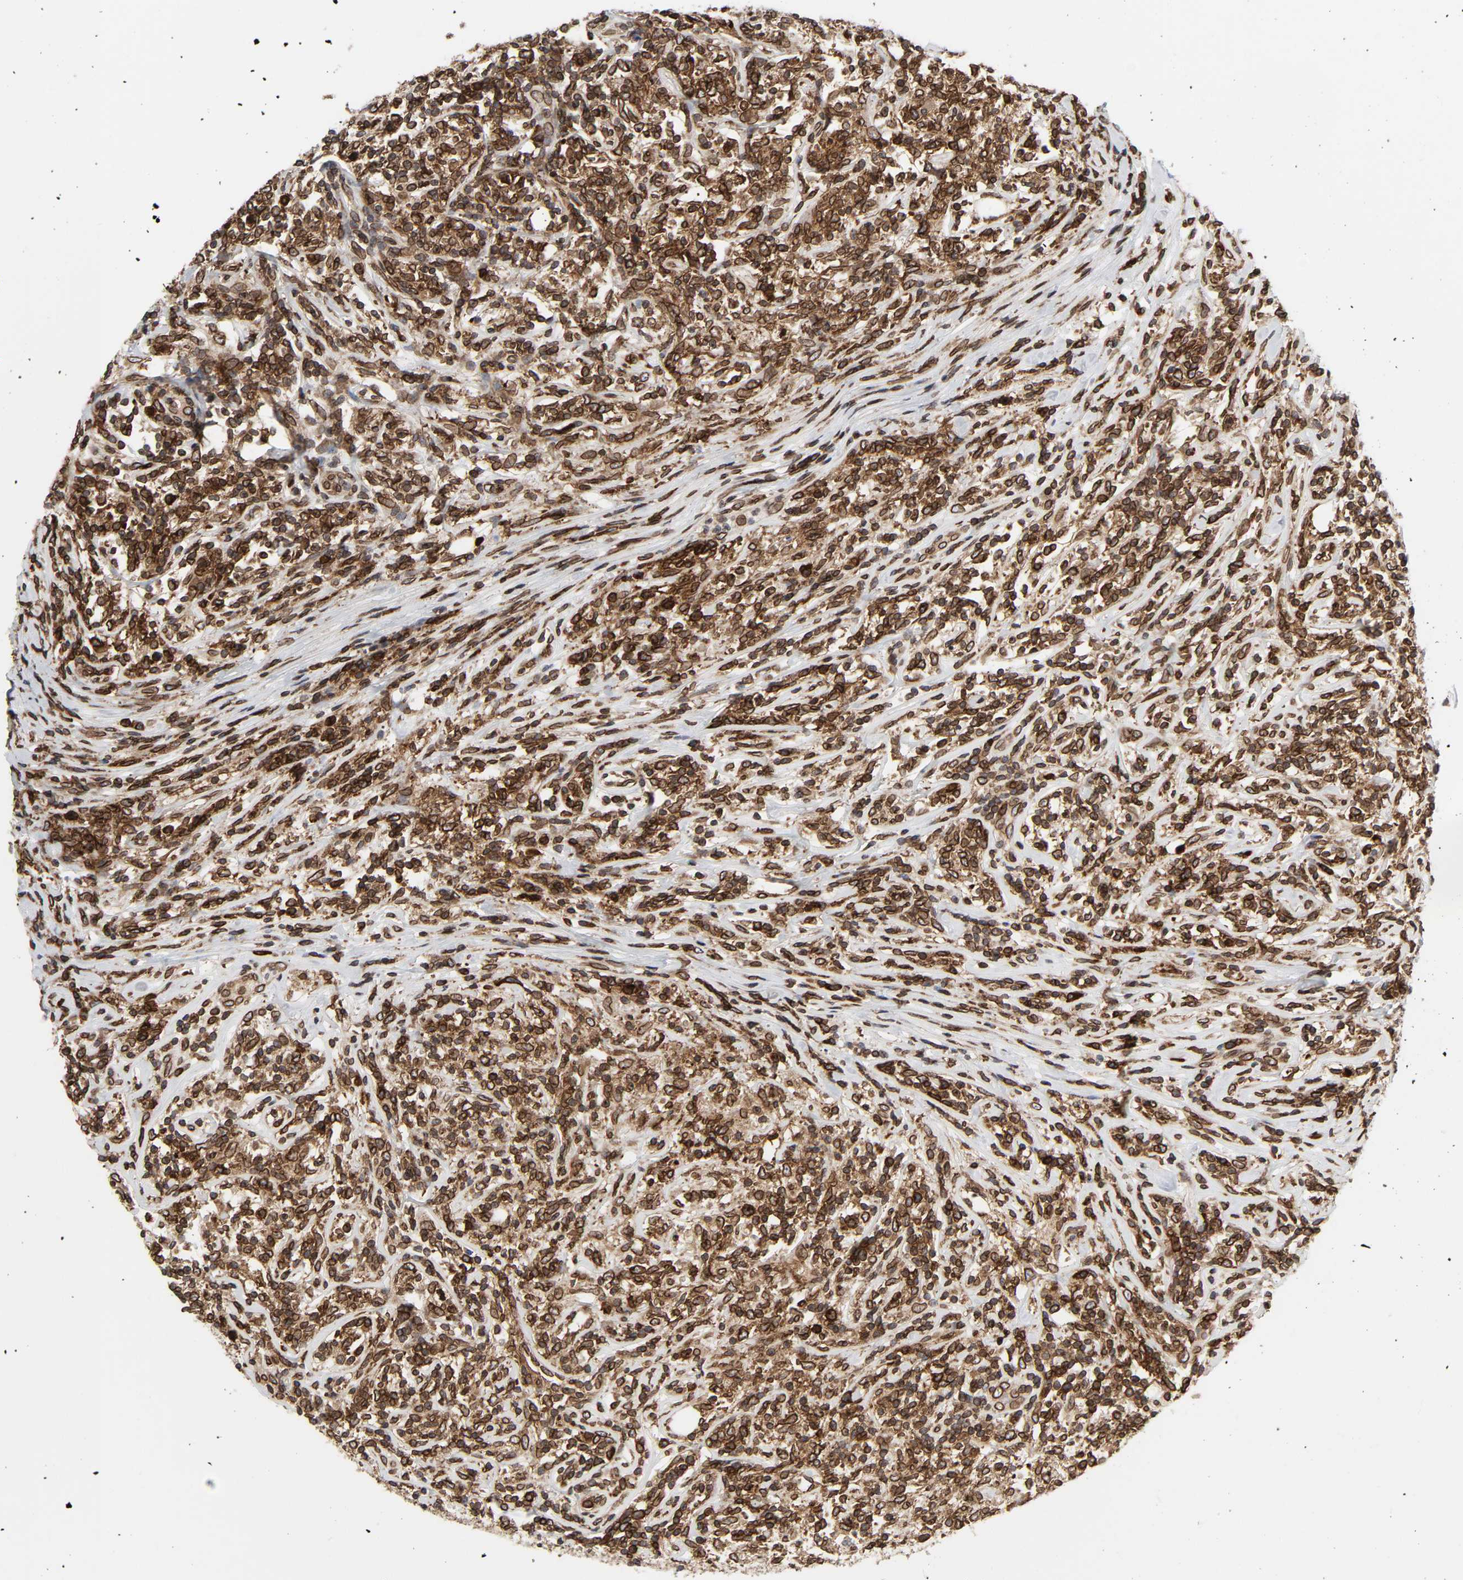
{"staining": {"intensity": "strong", "quantity": ">75%", "location": "cytoplasmic/membranous,nuclear"}, "tissue": "lymphoma", "cell_type": "Tumor cells", "image_type": "cancer", "snomed": [{"axis": "morphology", "description": "Malignant lymphoma, non-Hodgkin's type, High grade"}, {"axis": "topography", "description": "Lymph node"}], "caption": "Protein staining of lymphoma tissue demonstrates strong cytoplasmic/membranous and nuclear positivity in about >75% of tumor cells. Ihc stains the protein of interest in brown and the nuclei are stained blue.", "gene": "RANGAP1", "patient": {"sex": "female", "age": 84}}